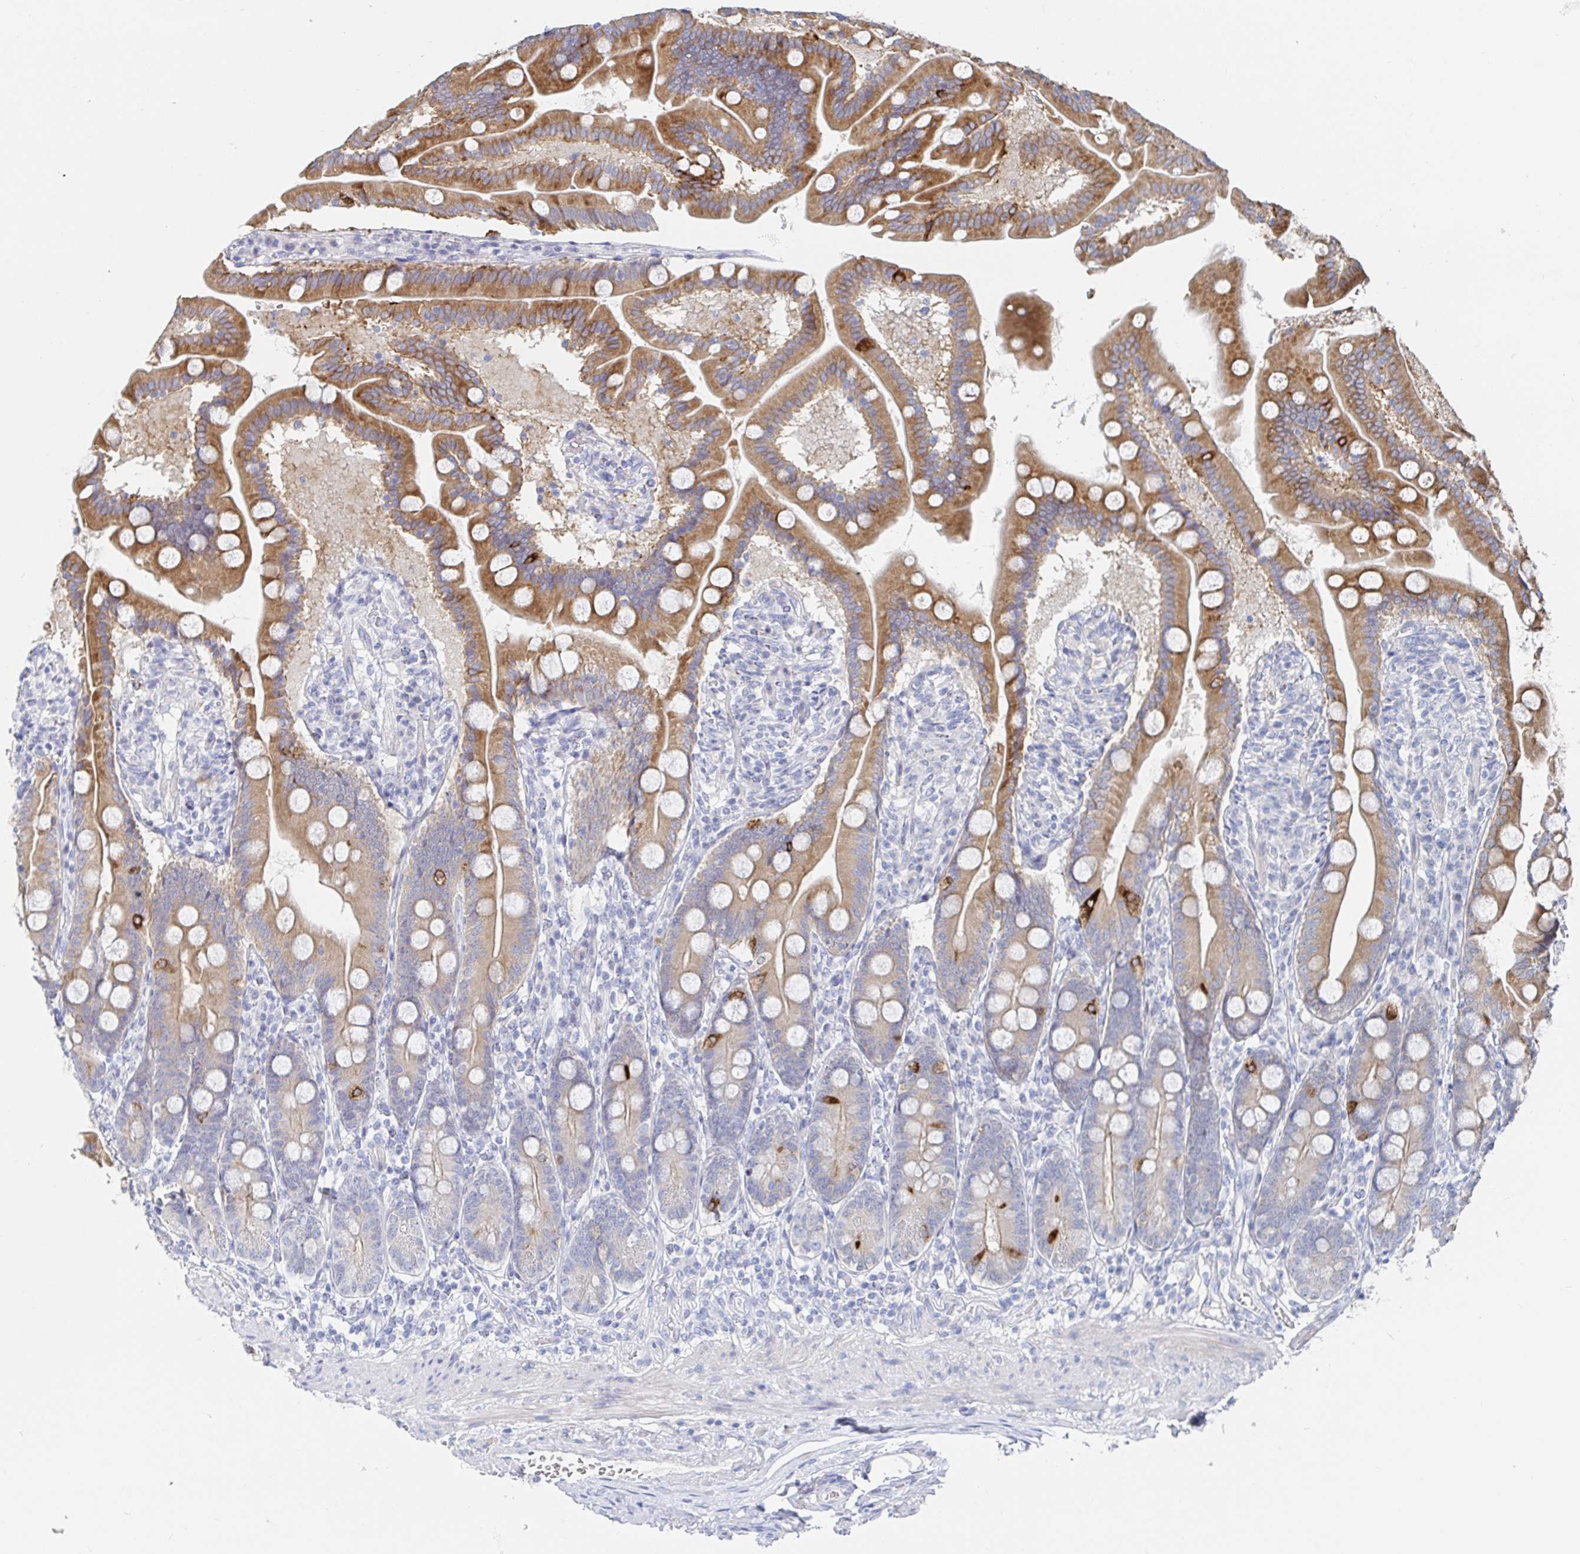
{"staining": {"intensity": "moderate", "quantity": ">75%", "location": "cytoplasmic/membranous"}, "tissue": "duodenum", "cell_type": "Glandular cells", "image_type": "normal", "snomed": [{"axis": "morphology", "description": "Normal tissue, NOS"}, {"axis": "topography", "description": "Duodenum"}], "caption": "IHC micrograph of normal duodenum: duodenum stained using immunohistochemistry demonstrates medium levels of moderate protein expression localized specifically in the cytoplasmic/membranous of glandular cells, appearing as a cytoplasmic/membranous brown color.", "gene": "ZNF100", "patient": {"sex": "female", "age": 67}}